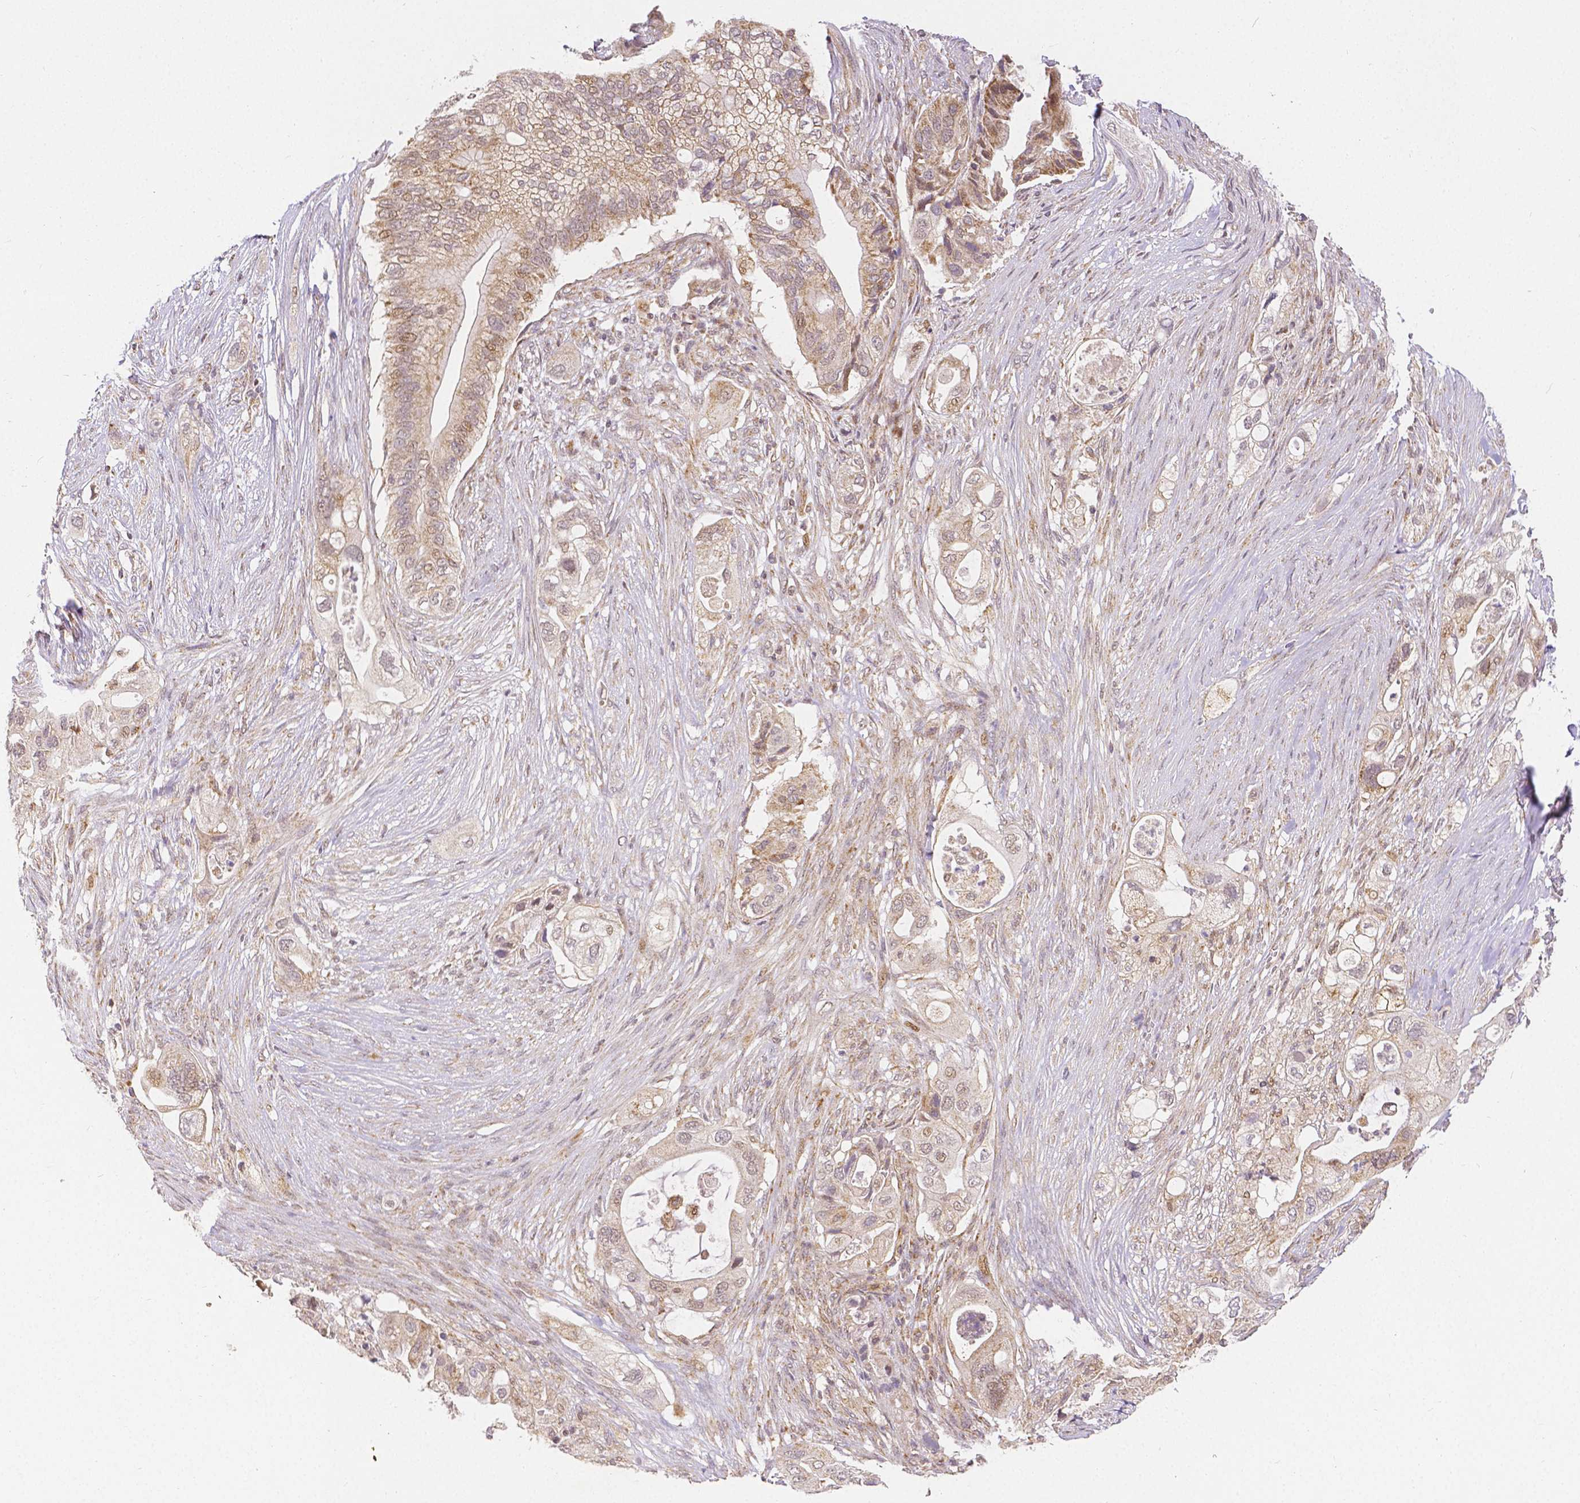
{"staining": {"intensity": "weak", "quantity": ">75%", "location": "cytoplasmic/membranous,nuclear"}, "tissue": "pancreatic cancer", "cell_type": "Tumor cells", "image_type": "cancer", "snomed": [{"axis": "morphology", "description": "Adenocarcinoma, NOS"}, {"axis": "topography", "description": "Pancreas"}], "caption": "Tumor cells demonstrate low levels of weak cytoplasmic/membranous and nuclear expression in about >75% of cells in pancreatic cancer (adenocarcinoma).", "gene": "RHOT1", "patient": {"sex": "female", "age": 72}}